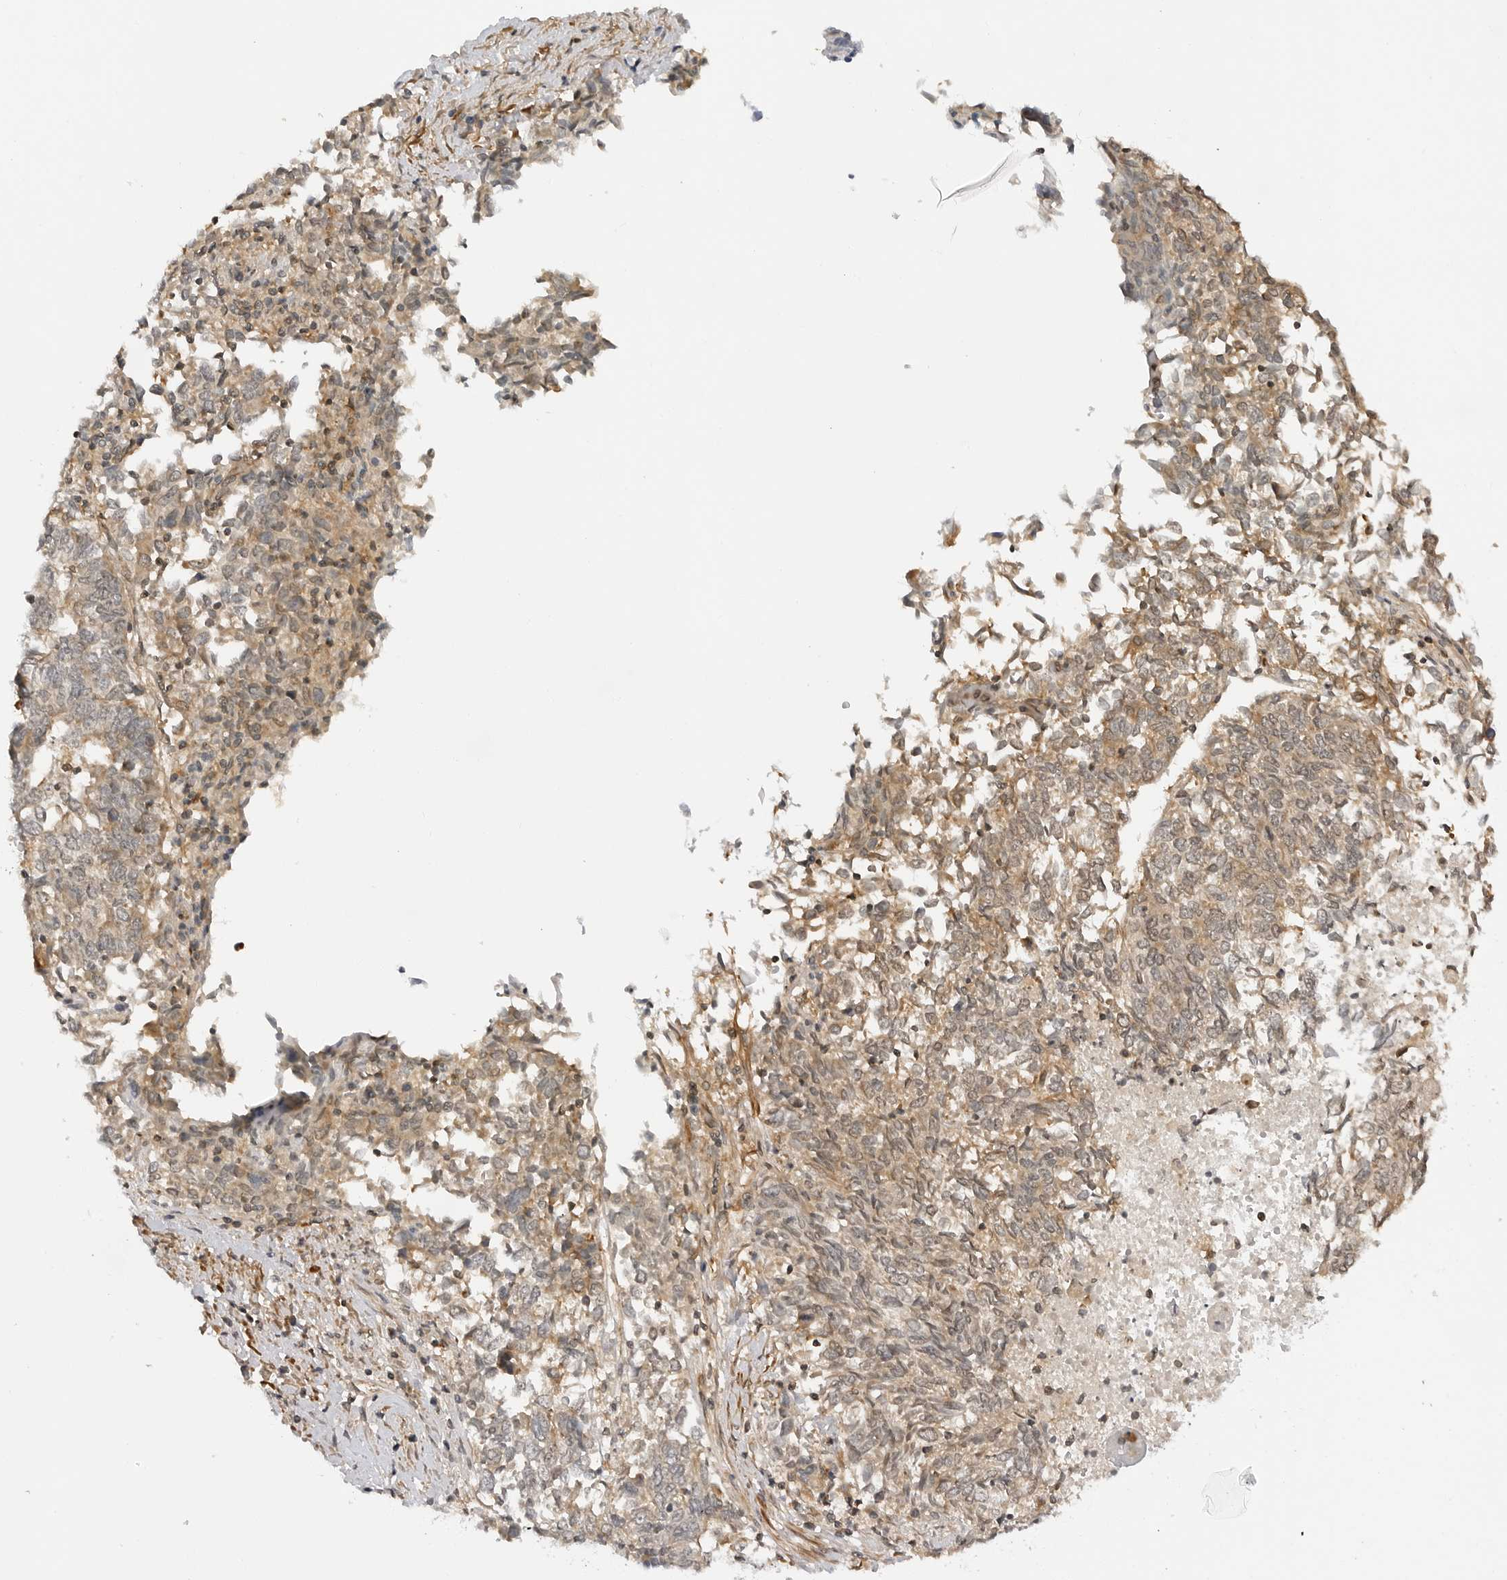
{"staining": {"intensity": "weak", "quantity": "25%-75%", "location": "cytoplasmic/membranous"}, "tissue": "endometrial cancer", "cell_type": "Tumor cells", "image_type": "cancer", "snomed": [{"axis": "morphology", "description": "Adenocarcinoma, NOS"}, {"axis": "topography", "description": "Endometrium"}], "caption": "A high-resolution micrograph shows immunohistochemistry staining of endometrial cancer (adenocarcinoma), which exhibits weak cytoplasmic/membranous staining in about 25%-75% of tumor cells. Immunohistochemistry (ihc) stains the protein of interest in brown and the nuclei are stained blue.", "gene": "MAP2K5", "patient": {"sex": "female", "age": 80}}